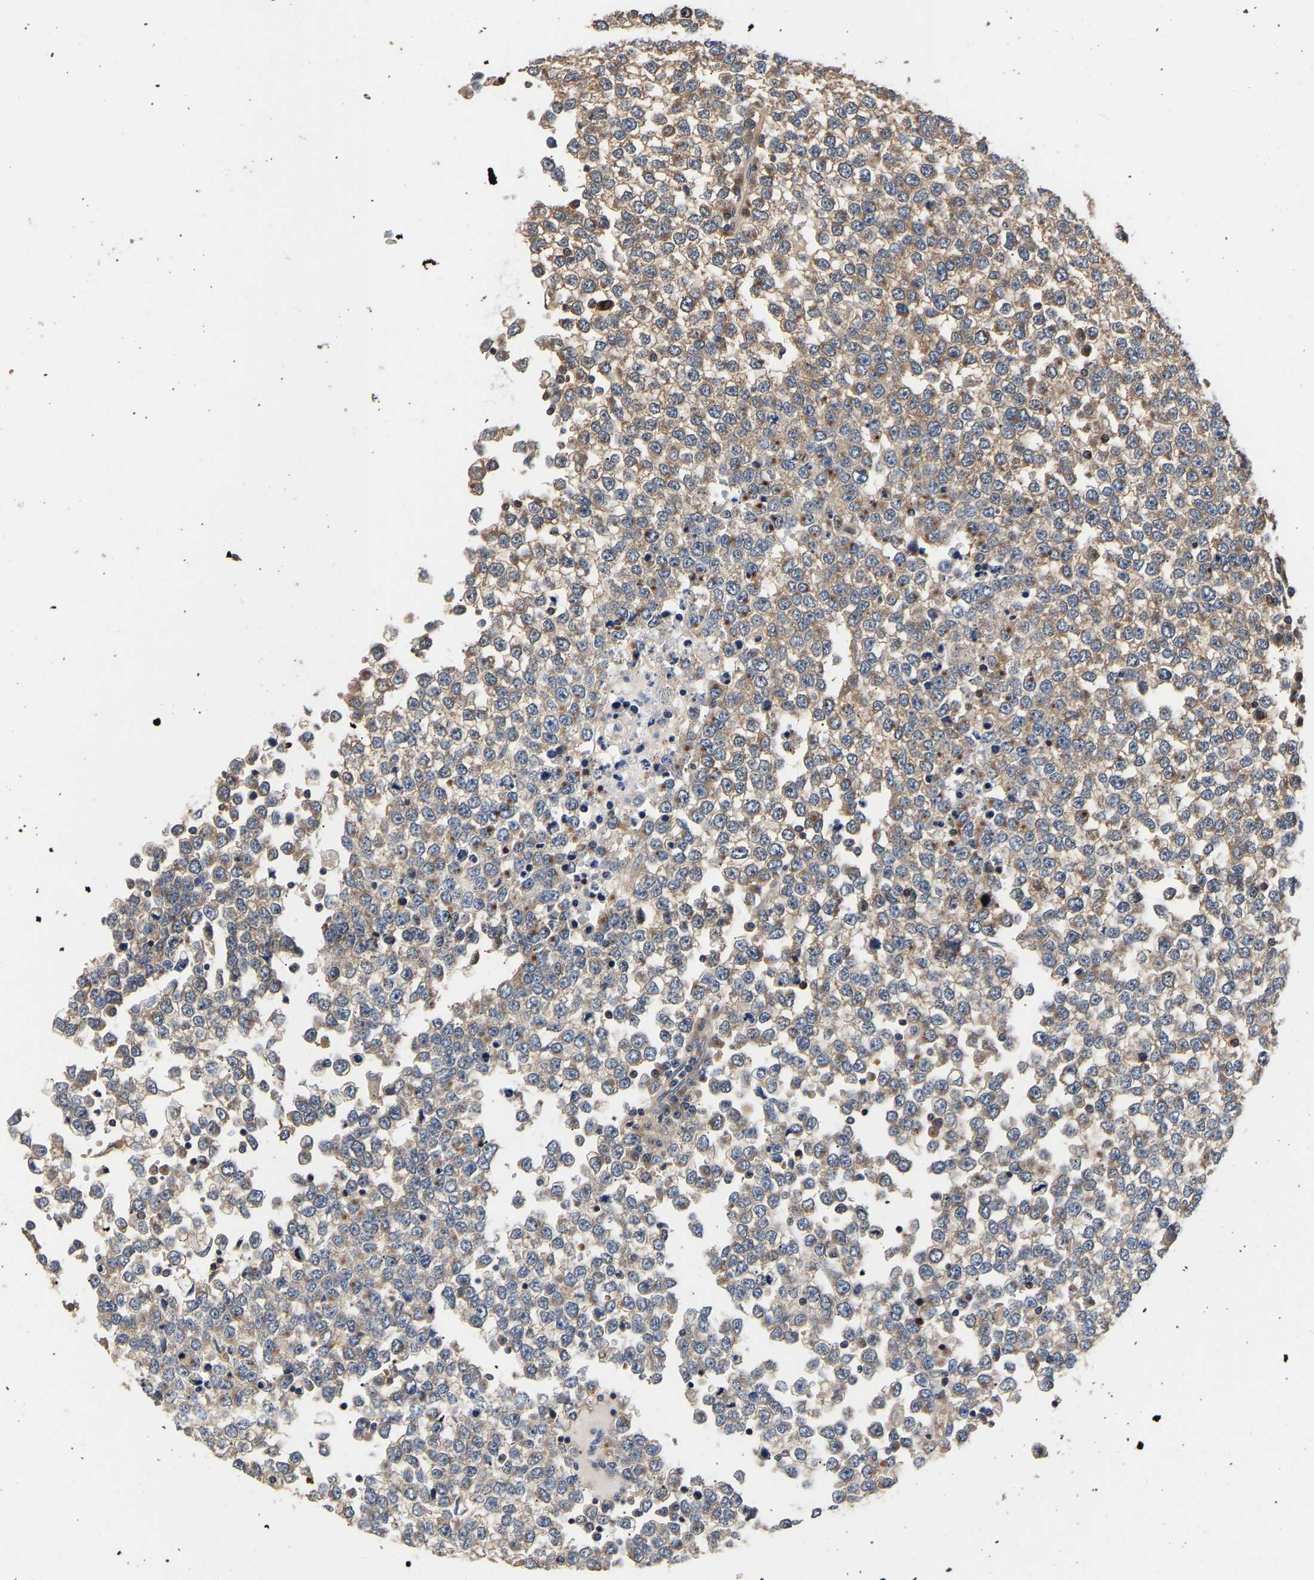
{"staining": {"intensity": "moderate", "quantity": ">75%", "location": "cytoplasmic/membranous"}, "tissue": "testis cancer", "cell_type": "Tumor cells", "image_type": "cancer", "snomed": [{"axis": "morphology", "description": "Seminoma, NOS"}, {"axis": "topography", "description": "Testis"}], "caption": "An immunohistochemistry (IHC) image of tumor tissue is shown. Protein staining in brown shows moderate cytoplasmic/membranous positivity in testis seminoma within tumor cells. The staining was performed using DAB (3,3'-diaminobenzidine), with brown indicating positive protein expression. Nuclei are stained blue with hematoxylin.", "gene": "LRBA", "patient": {"sex": "male", "age": 65}}